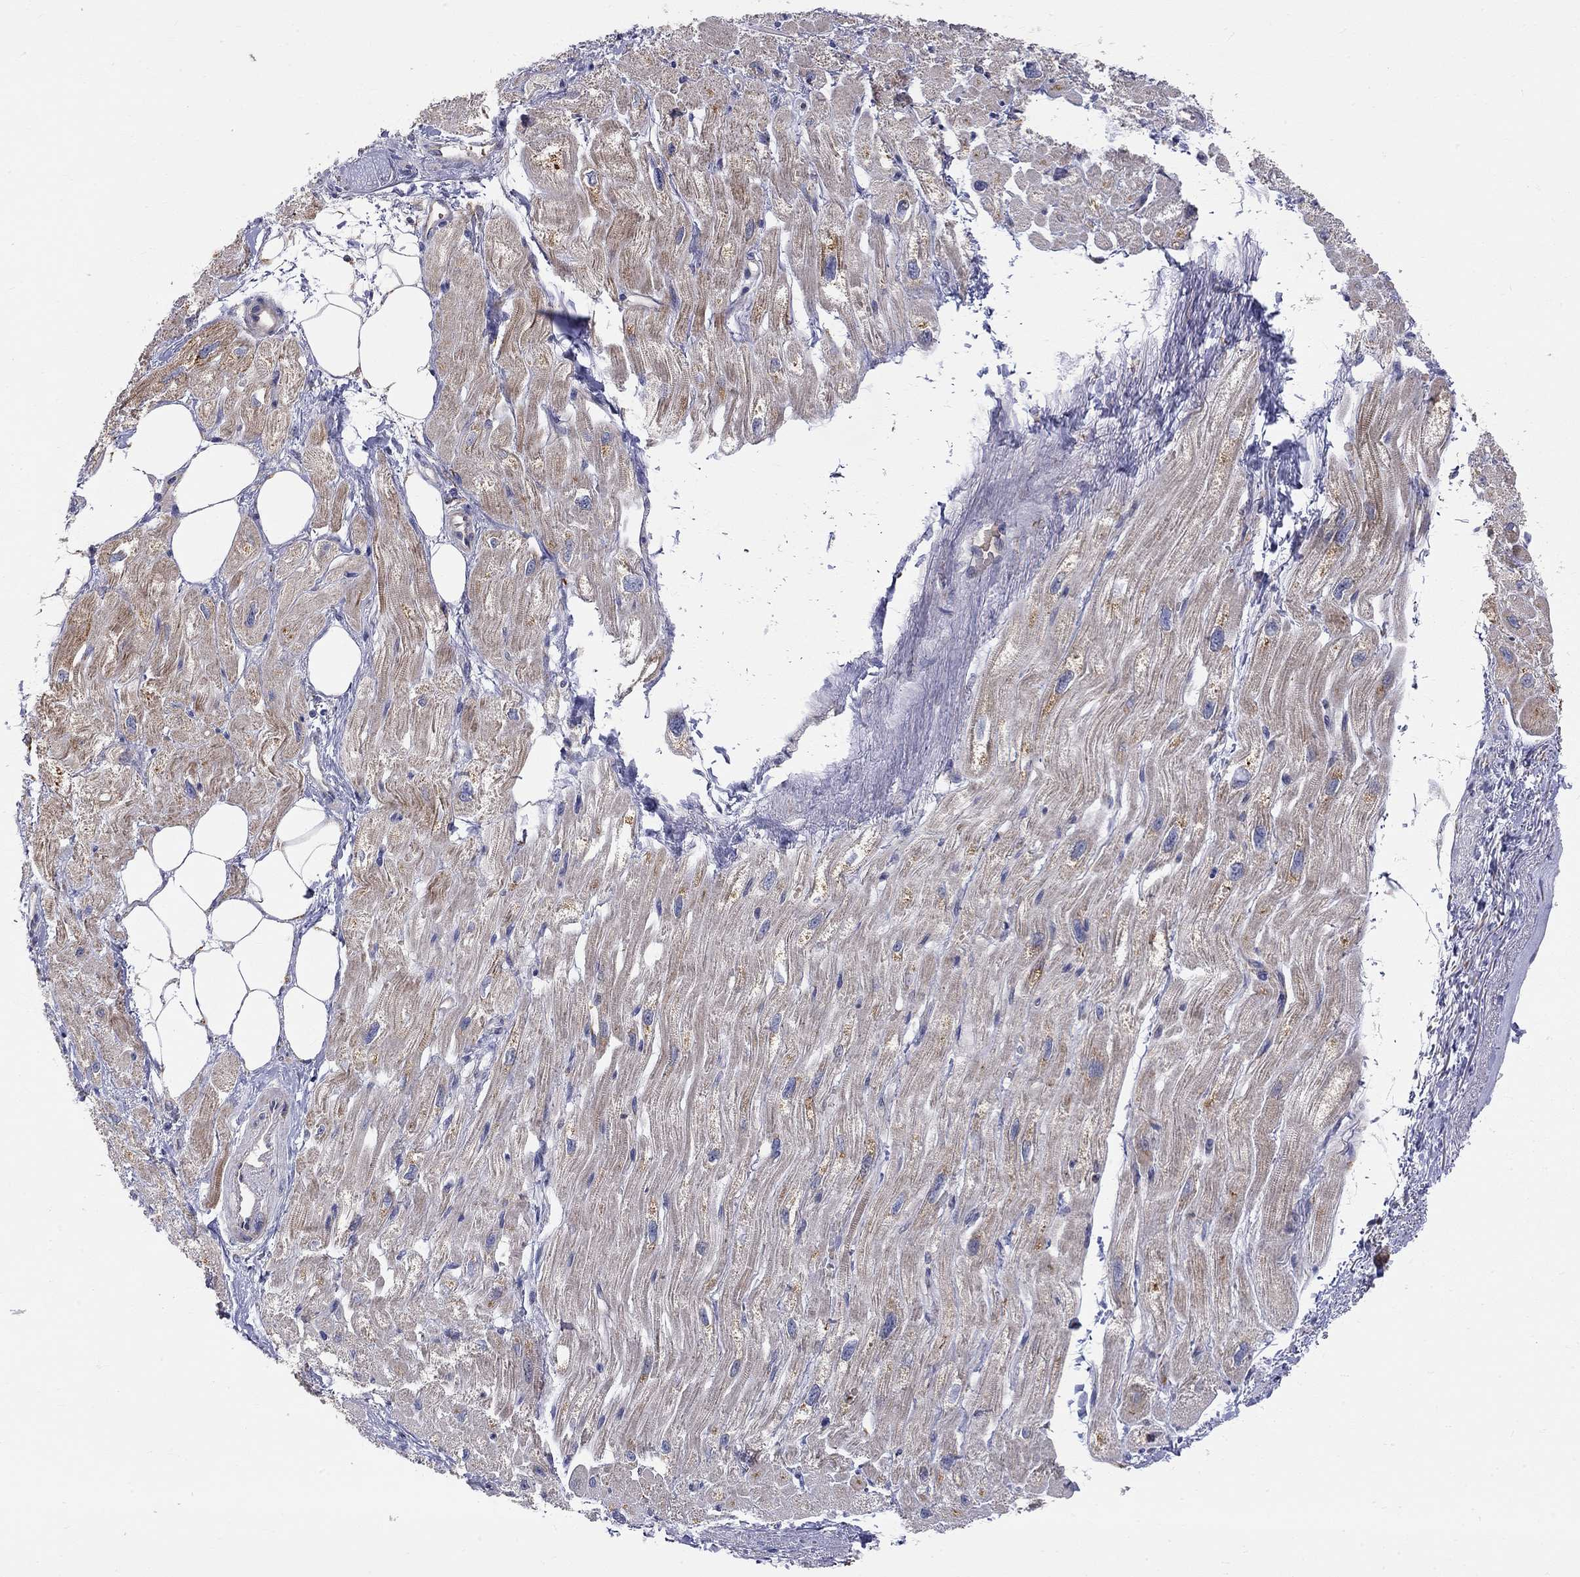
{"staining": {"intensity": "negative", "quantity": "none", "location": "none"}, "tissue": "heart muscle", "cell_type": "Cardiomyocytes", "image_type": "normal", "snomed": [{"axis": "morphology", "description": "Normal tissue, NOS"}, {"axis": "topography", "description": "Heart"}], "caption": "An image of human heart muscle is negative for staining in cardiomyocytes. Nuclei are stained in blue.", "gene": "CASTOR1", "patient": {"sex": "male", "age": 66}}